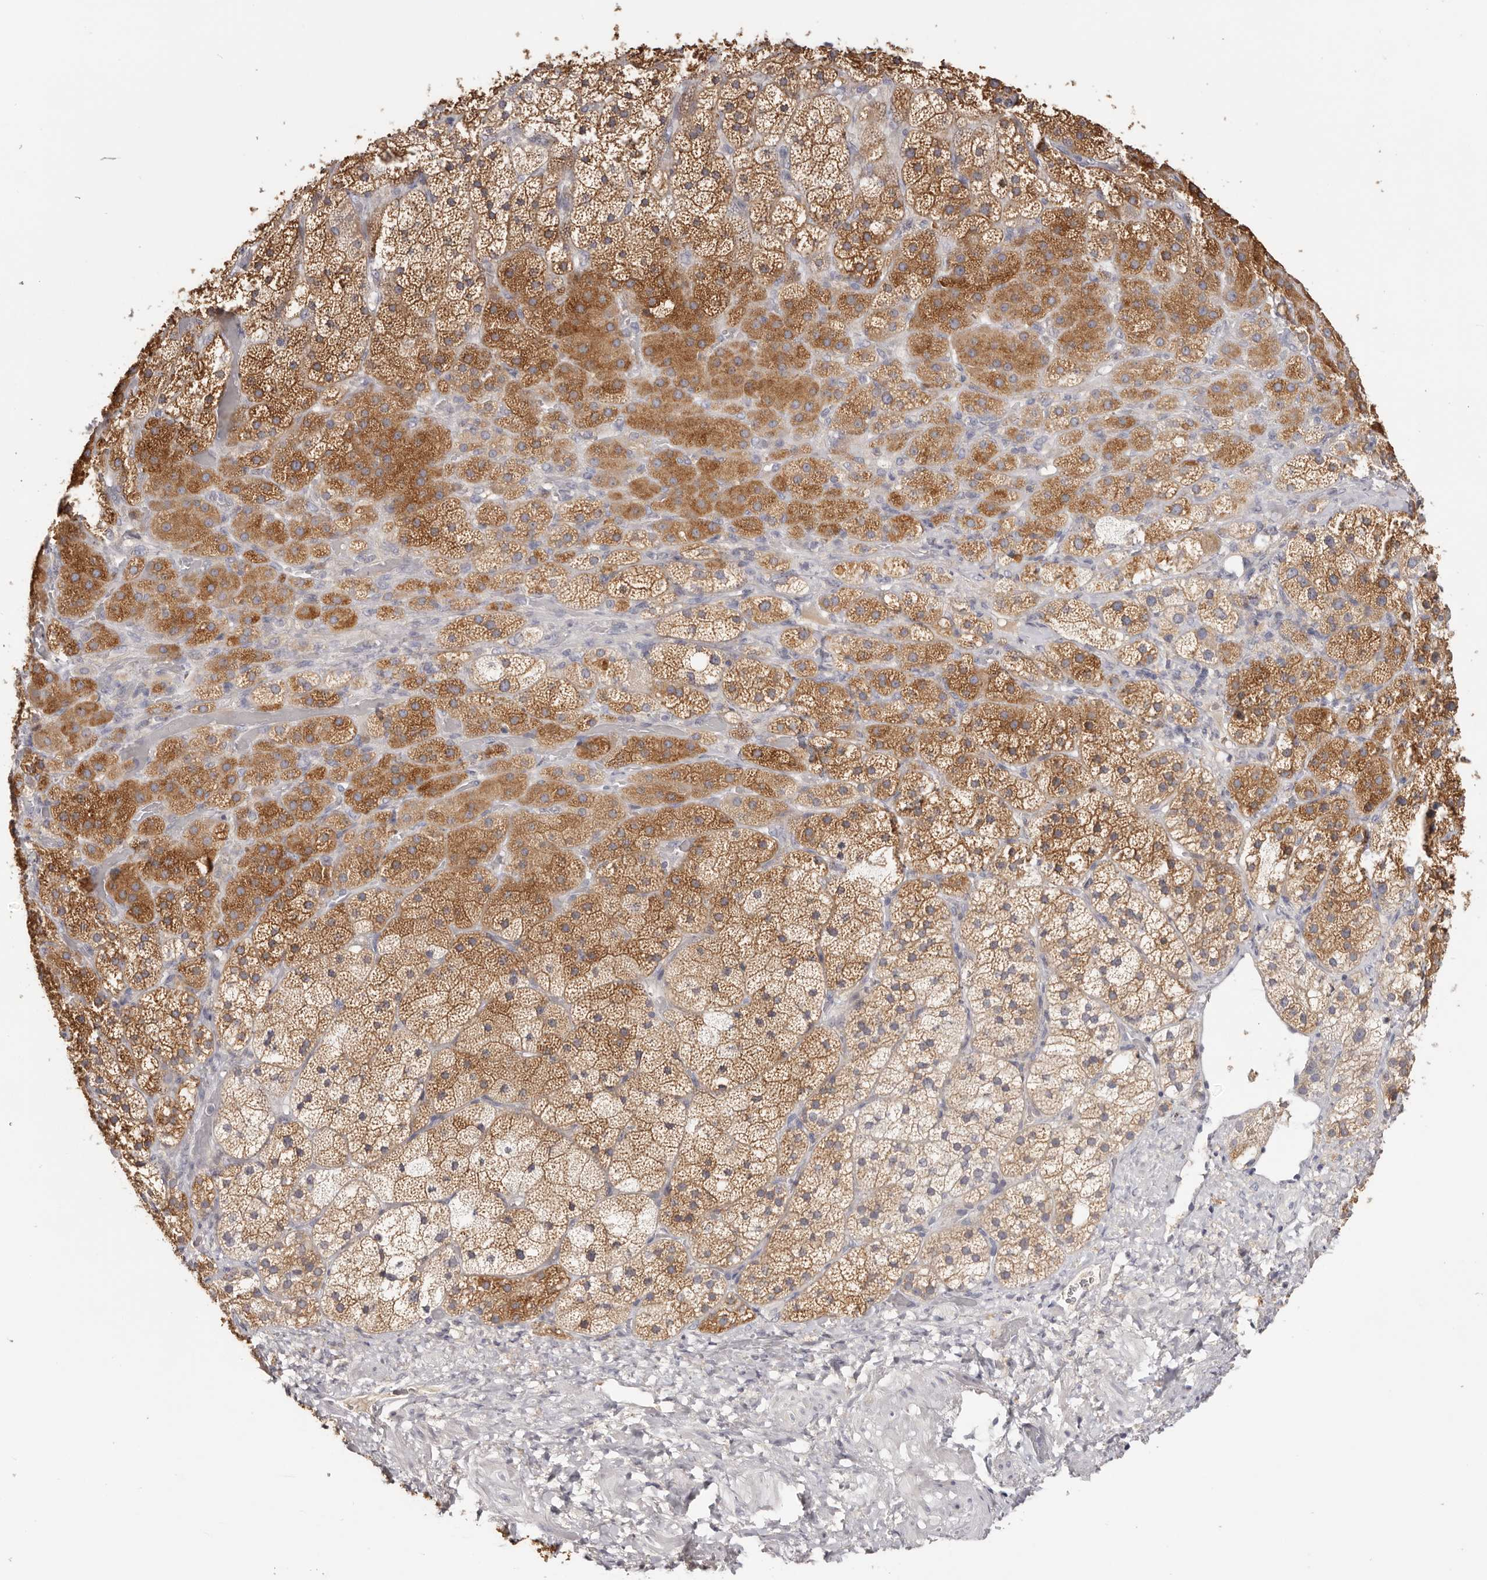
{"staining": {"intensity": "moderate", "quantity": "25%-75%", "location": "cytoplasmic/membranous"}, "tissue": "adrenal gland", "cell_type": "Glandular cells", "image_type": "normal", "snomed": [{"axis": "morphology", "description": "Normal tissue, NOS"}, {"axis": "topography", "description": "Adrenal gland"}], "caption": "Immunohistochemical staining of normal human adrenal gland shows moderate cytoplasmic/membranous protein expression in approximately 25%-75% of glandular cells.", "gene": "CCDC190", "patient": {"sex": "male", "age": 57}}